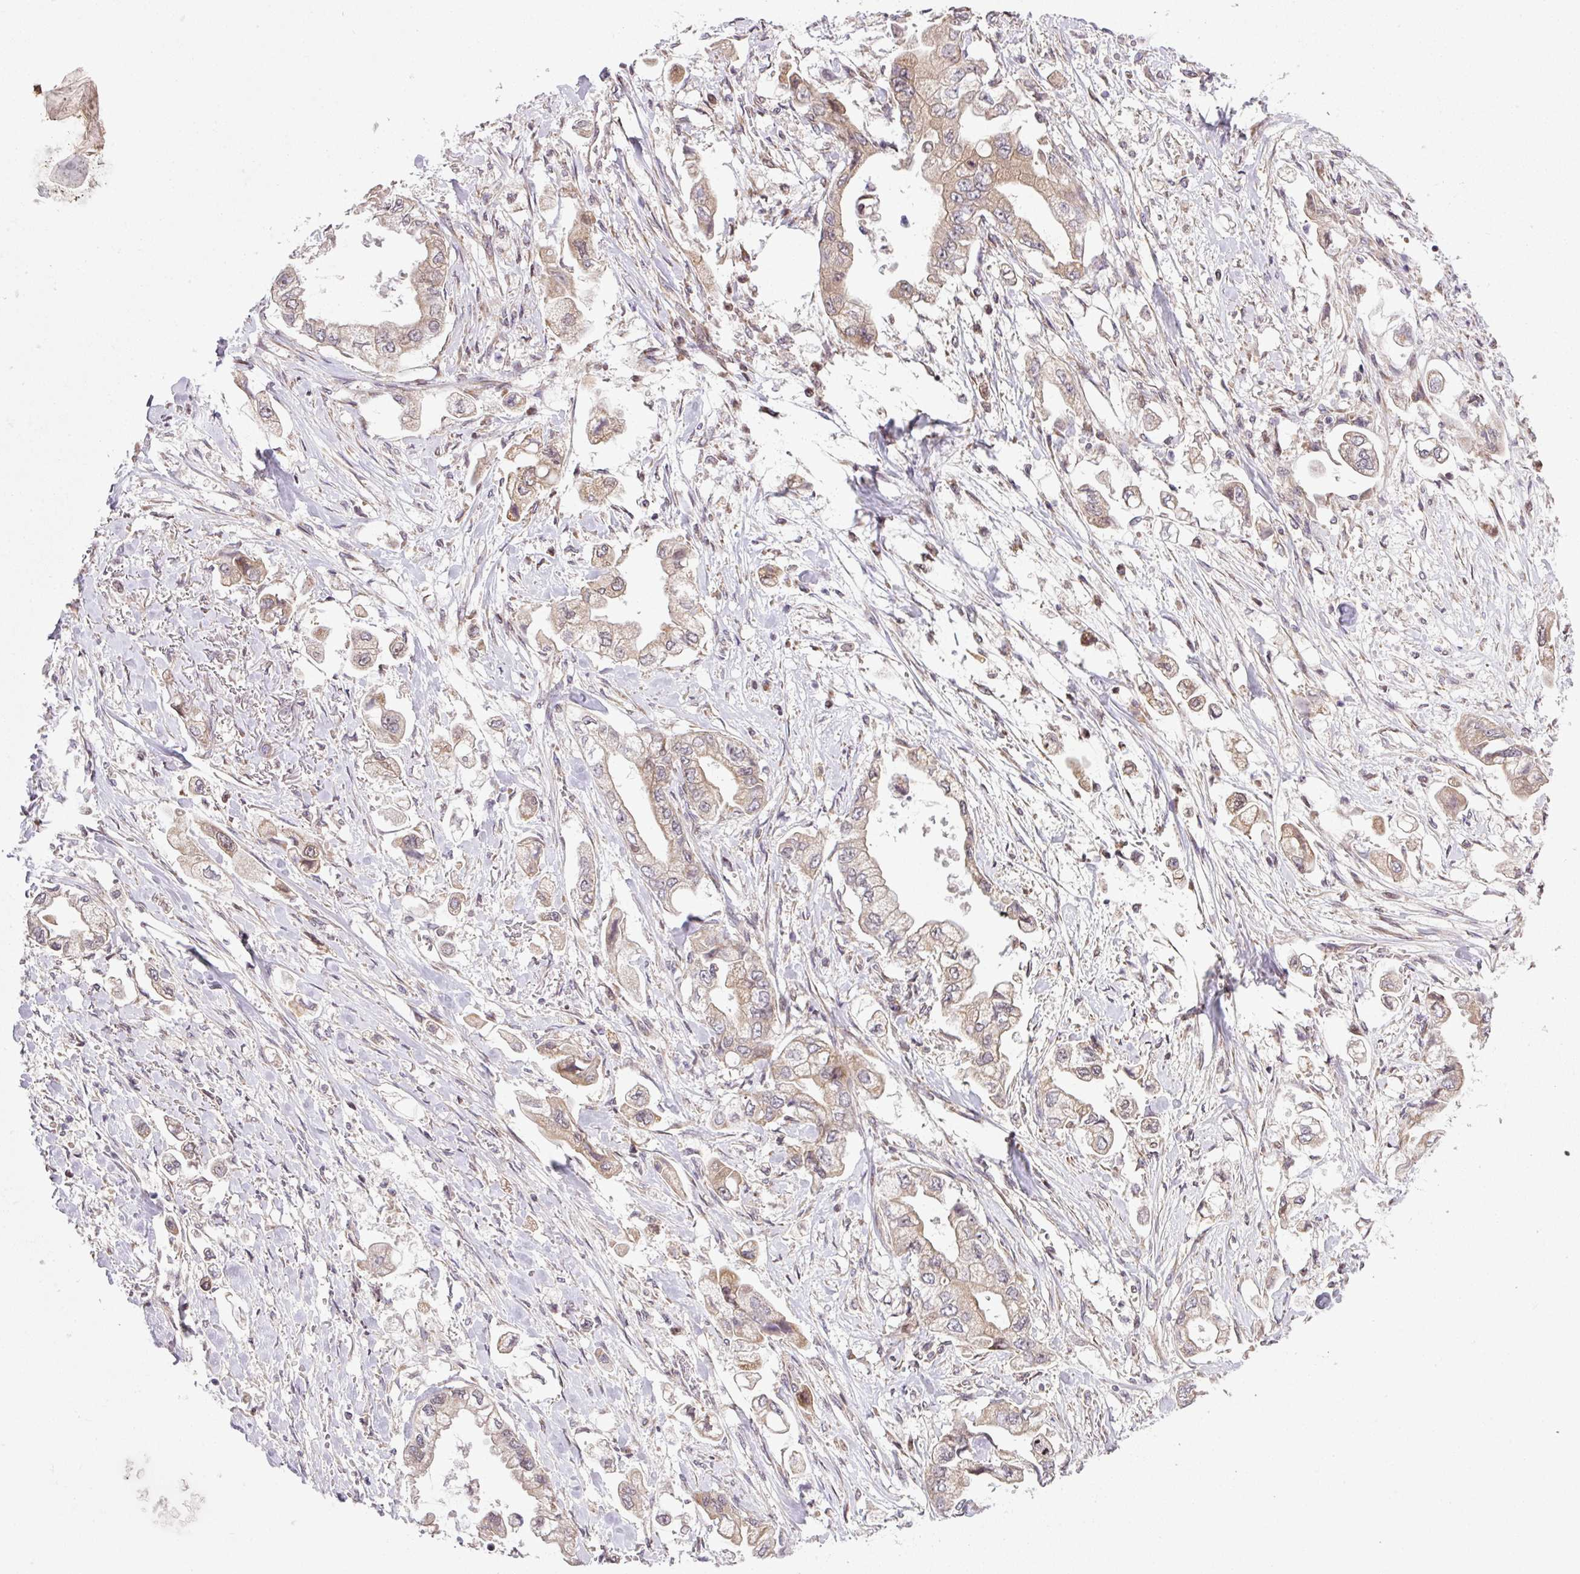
{"staining": {"intensity": "weak", "quantity": ">75%", "location": "cytoplasmic/membranous,nuclear"}, "tissue": "stomach cancer", "cell_type": "Tumor cells", "image_type": "cancer", "snomed": [{"axis": "morphology", "description": "Adenocarcinoma, NOS"}, {"axis": "topography", "description": "Stomach"}], "caption": "Protein staining of stomach cancer (adenocarcinoma) tissue reveals weak cytoplasmic/membranous and nuclear positivity in approximately >75% of tumor cells.", "gene": "PLK1", "patient": {"sex": "male", "age": 62}}